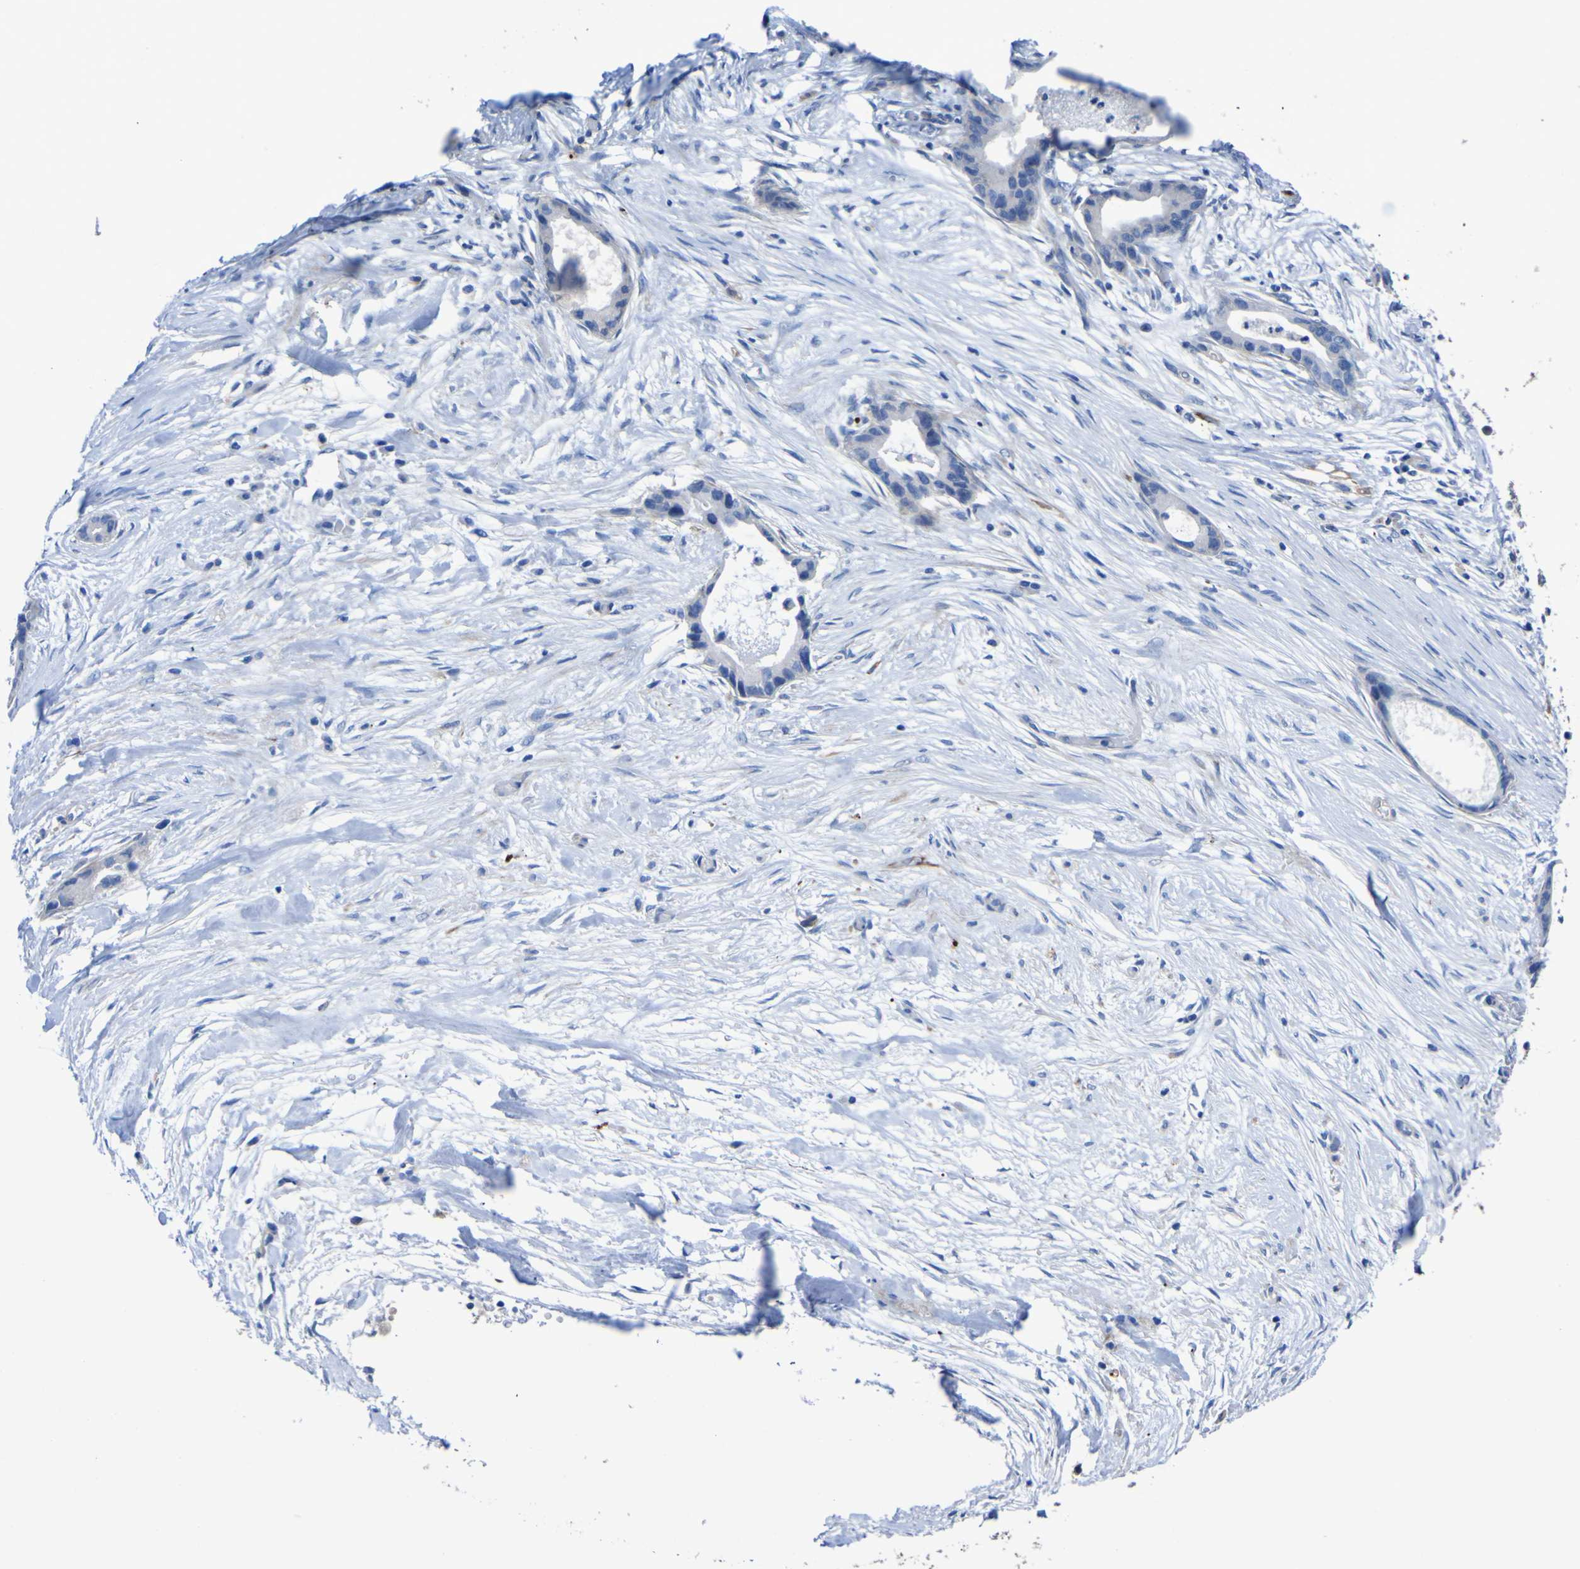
{"staining": {"intensity": "negative", "quantity": "none", "location": "none"}, "tissue": "liver cancer", "cell_type": "Tumor cells", "image_type": "cancer", "snomed": [{"axis": "morphology", "description": "Cholangiocarcinoma"}, {"axis": "topography", "description": "Liver"}], "caption": "Immunohistochemistry (IHC) of liver cholangiocarcinoma exhibits no staining in tumor cells. (DAB (3,3'-diaminobenzidine) immunohistochemistry visualized using brightfield microscopy, high magnification).", "gene": "AGO4", "patient": {"sex": "female", "age": 55}}